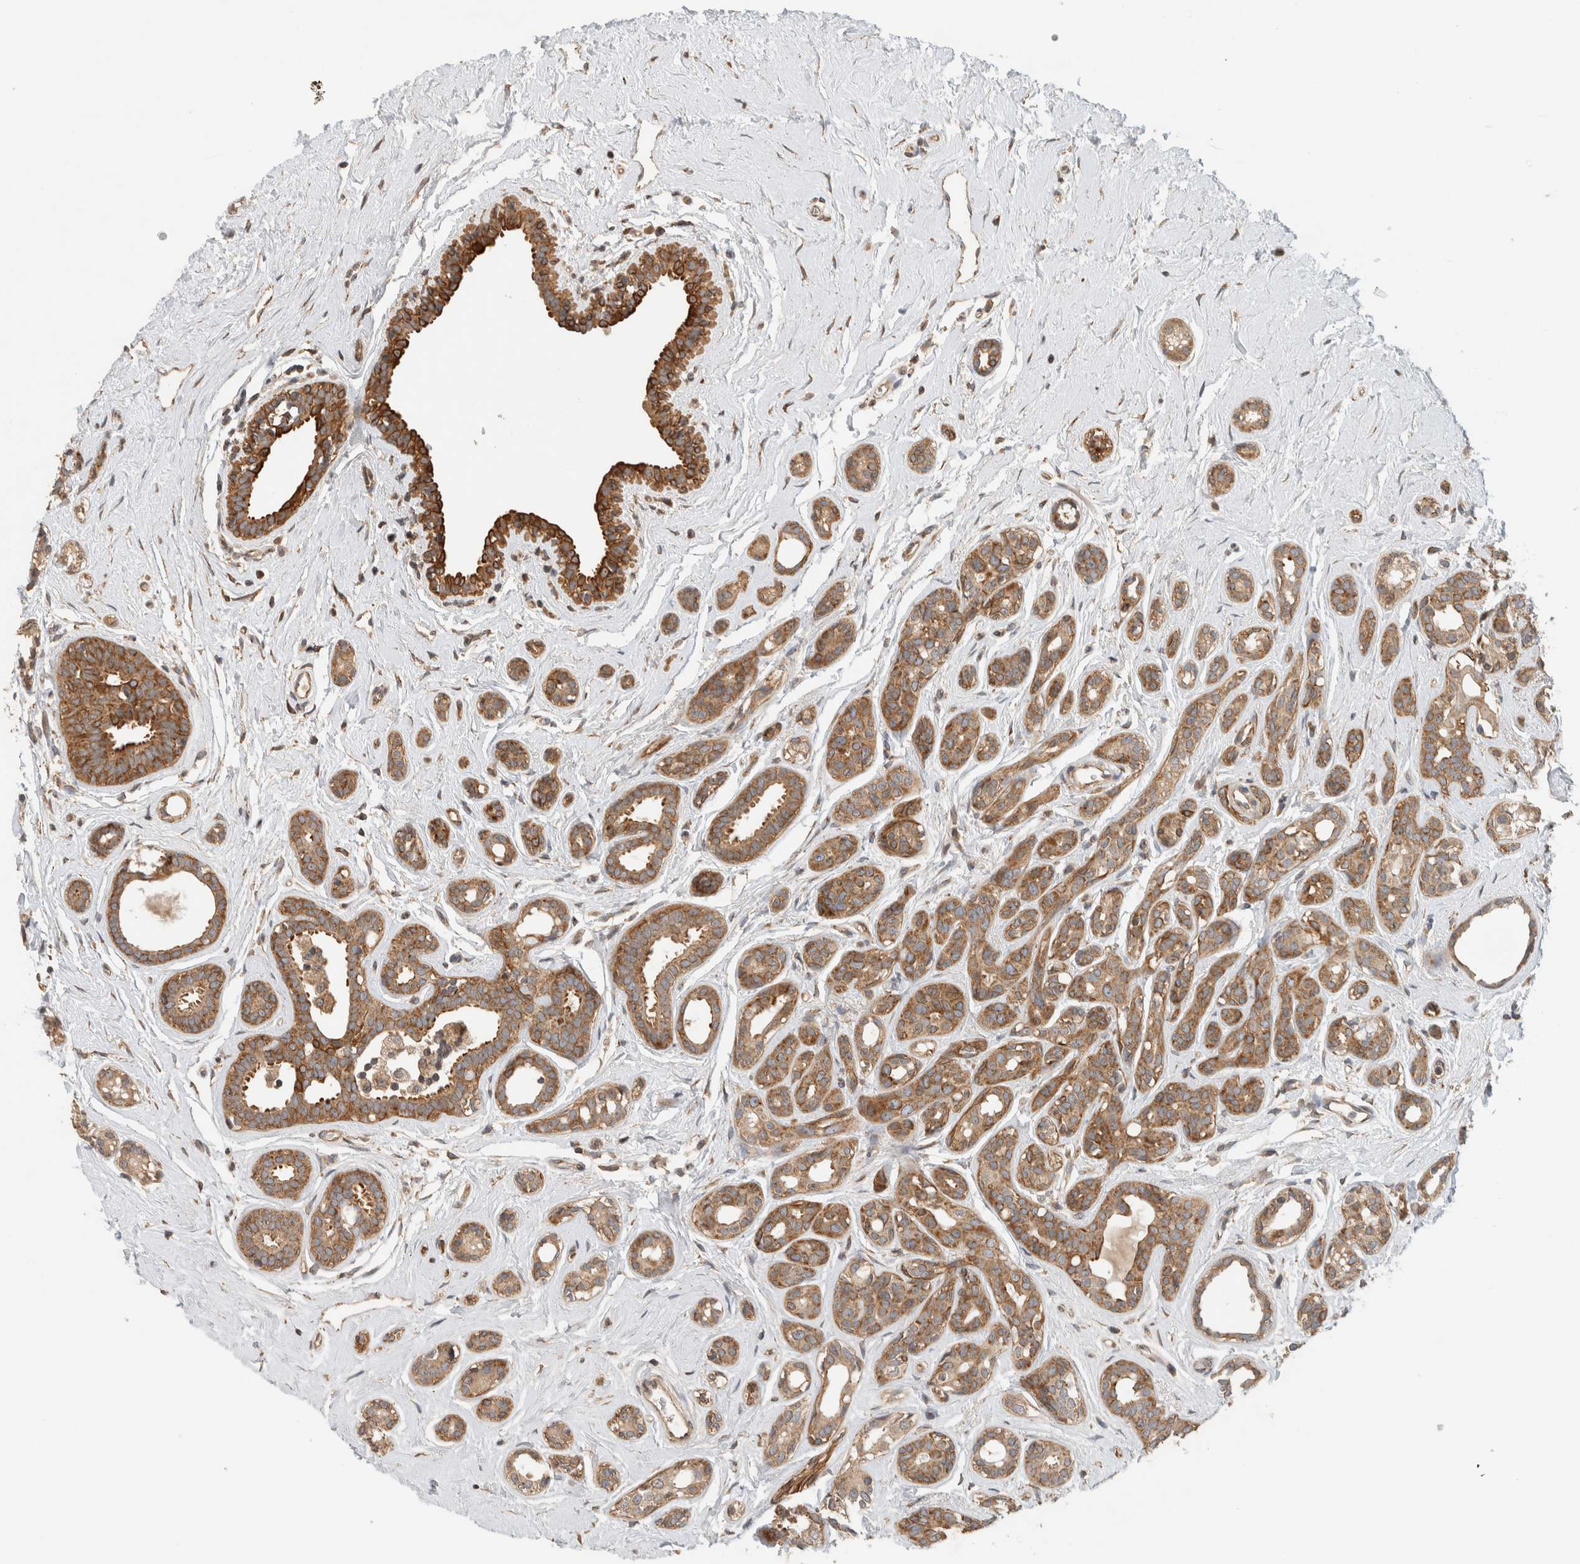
{"staining": {"intensity": "moderate", "quantity": ">75%", "location": "cytoplasmic/membranous"}, "tissue": "breast cancer", "cell_type": "Tumor cells", "image_type": "cancer", "snomed": [{"axis": "morphology", "description": "Duct carcinoma"}, {"axis": "topography", "description": "Breast"}], "caption": "Protein analysis of breast cancer (invasive ductal carcinoma) tissue shows moderate cytoplasmic/membranous expression in approximately >75% of tumor cells.", "gene": "PUM1", "patient": {"sex": "female", "age": 55}}